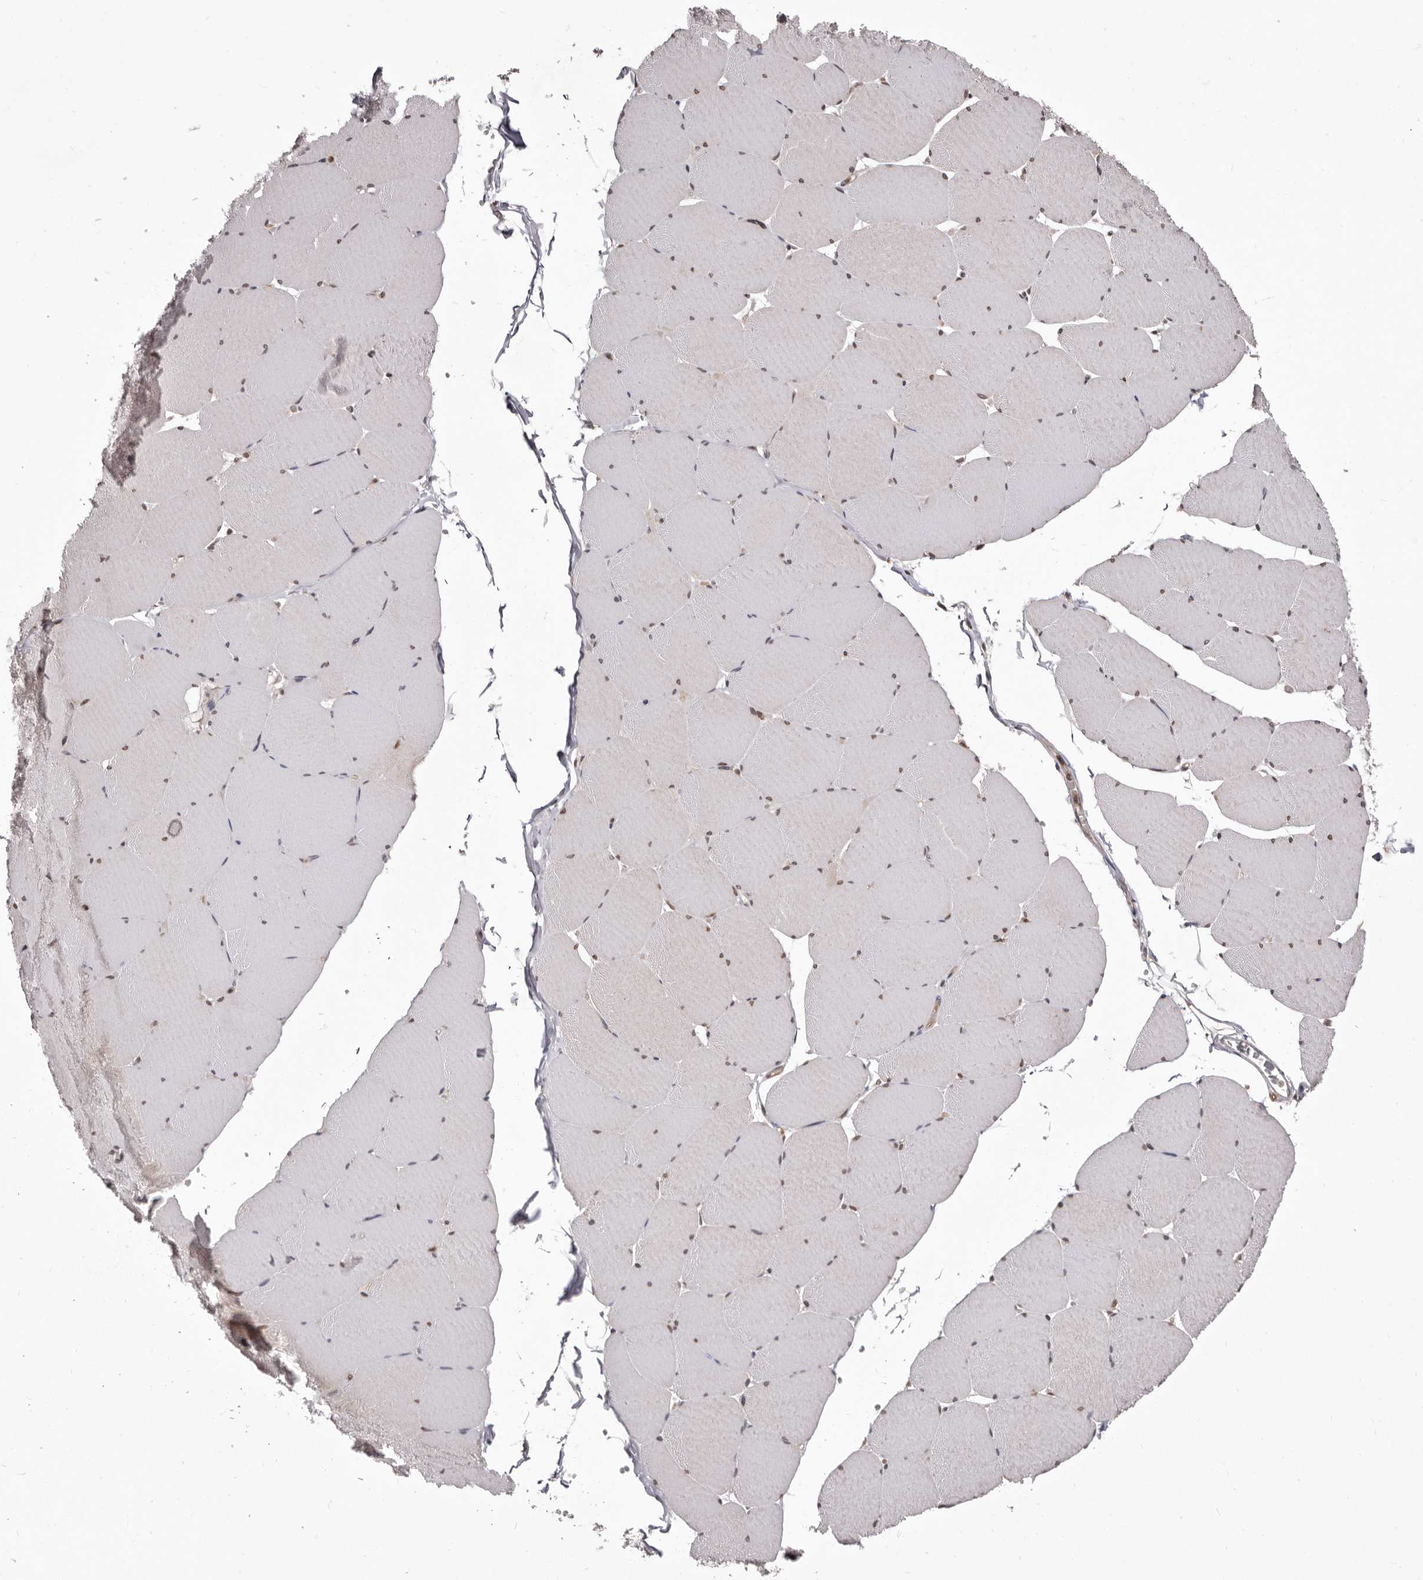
{"staining": {"intensity": "weak", "quantity": "25%-75%", "location": "cytoplasmic/membranous,nuclear"}, "tissue": "skeletal muscle", "cell_type": "Myocytes", "image_type": "normal", "snomed": [{"axis": "morphology", "description": "Normal tissue, NOS"}, {"axis": "topography", "description": "Skeletal muscle"}, {"axis": "topography", "description": "Head-Neck"}], "caption": "An image showing weak cytoplasmic/membranous,nuclear expression in about 25%-75% of myocytes in benign skeletal muscle, as visualized by brown immunohistochemical staining.", "gene": "GLRX3", "patient": {"sex": "male", "age": 66}}